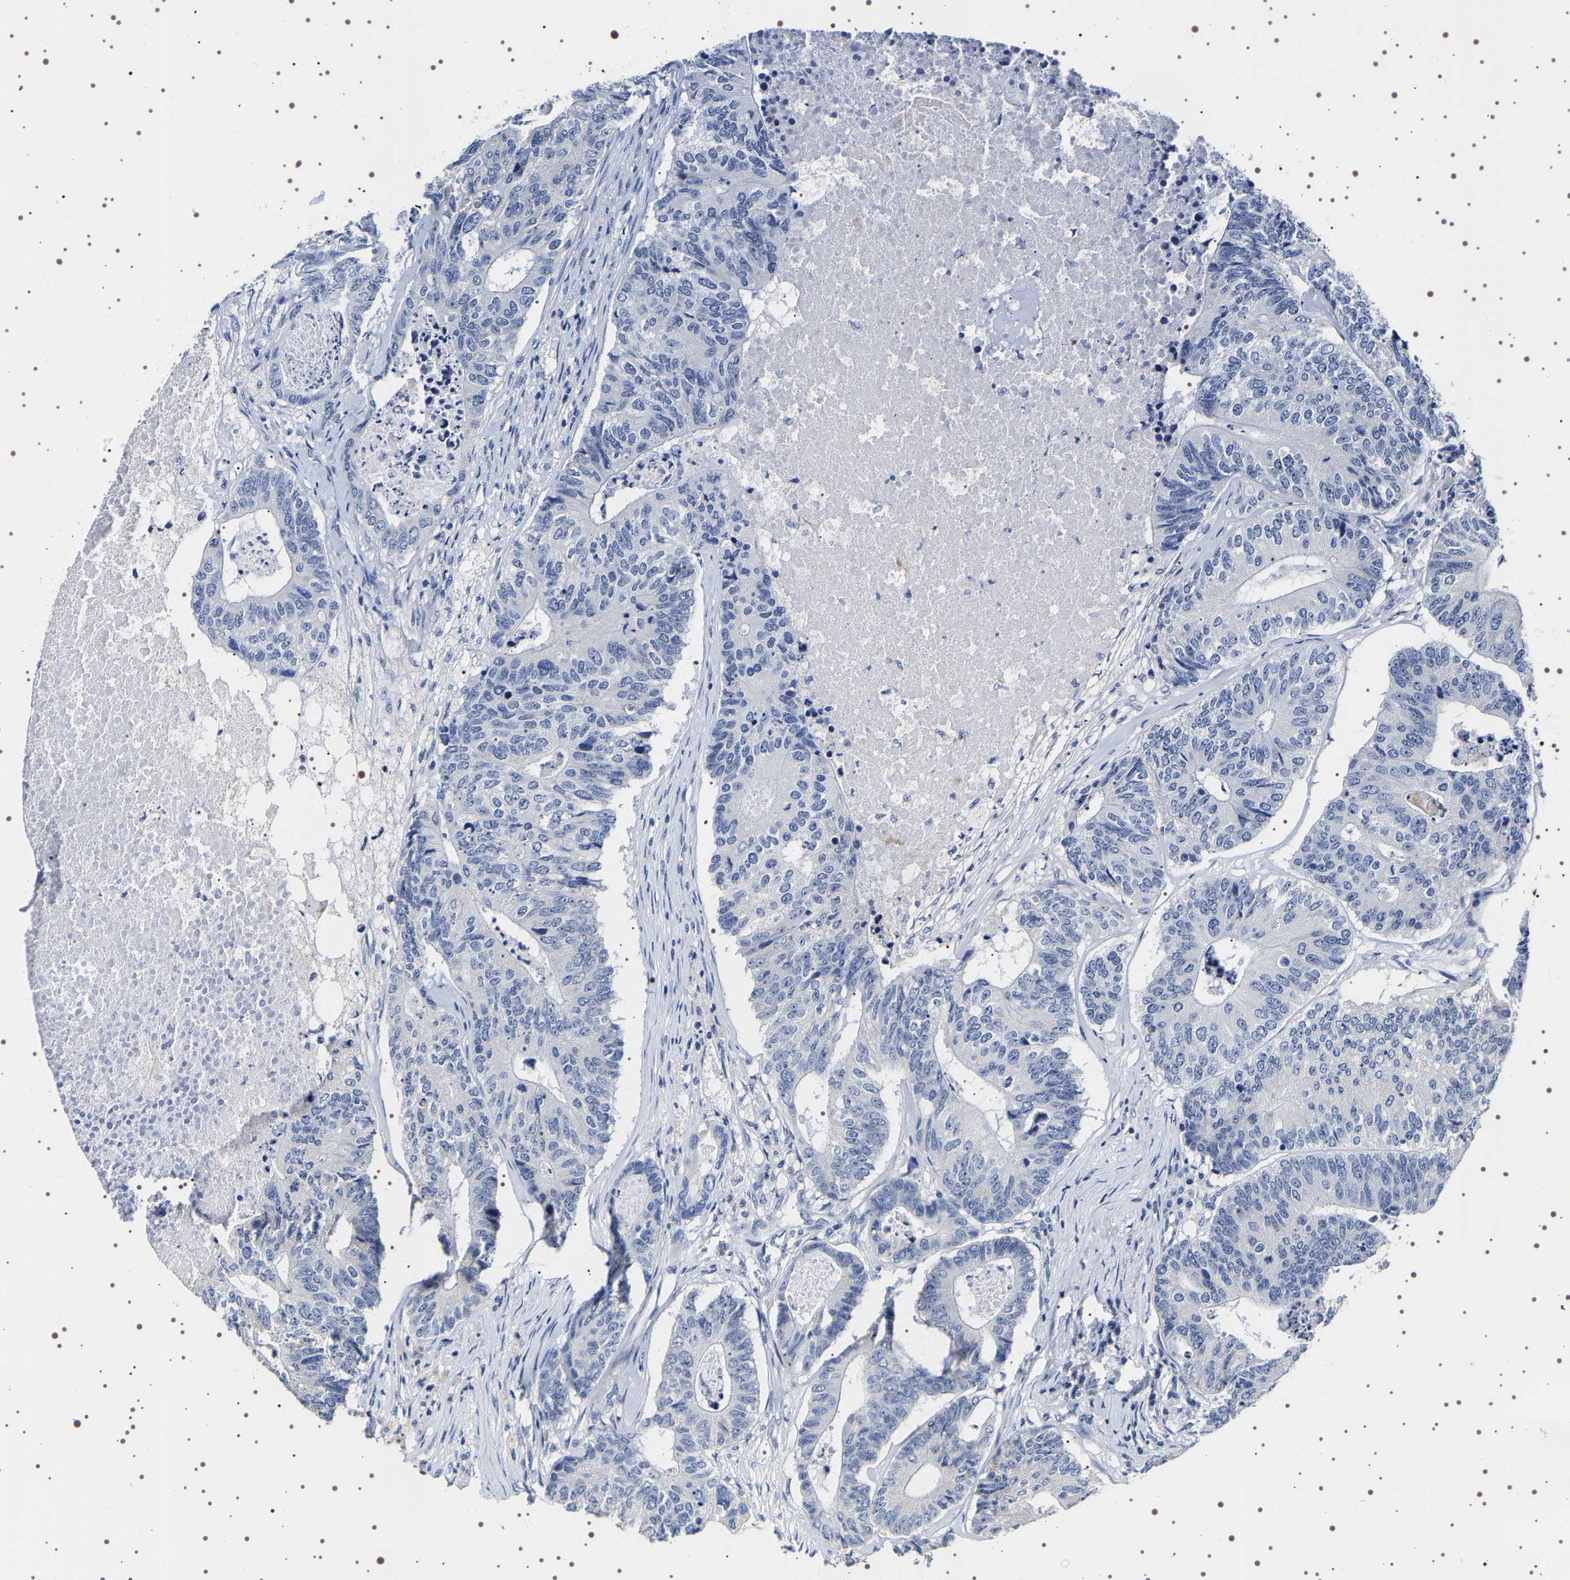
{"staining": {"intensity": "negative", "quantity": "none", "location": "none"}, "tissue": "colorectal cancer", "cell_type": "Tumor cells", "image_type": "cancer", "snomed": [{"axis": "morphology", "description": "Adenocarcinoma, NOS"}, {"axis": "topography", "description": "Colon"}], "caption": "Immunohistochemistry (IHC) image of colorectal cancer (adenocarcinoma) stained for a protein (brown), which reveals no staining in tumor cells. (Brightfield microscopy of DAB IHC at high magnification).", "gene": "UBQLN3", "patient": {"sex": "female", "age": 67}}